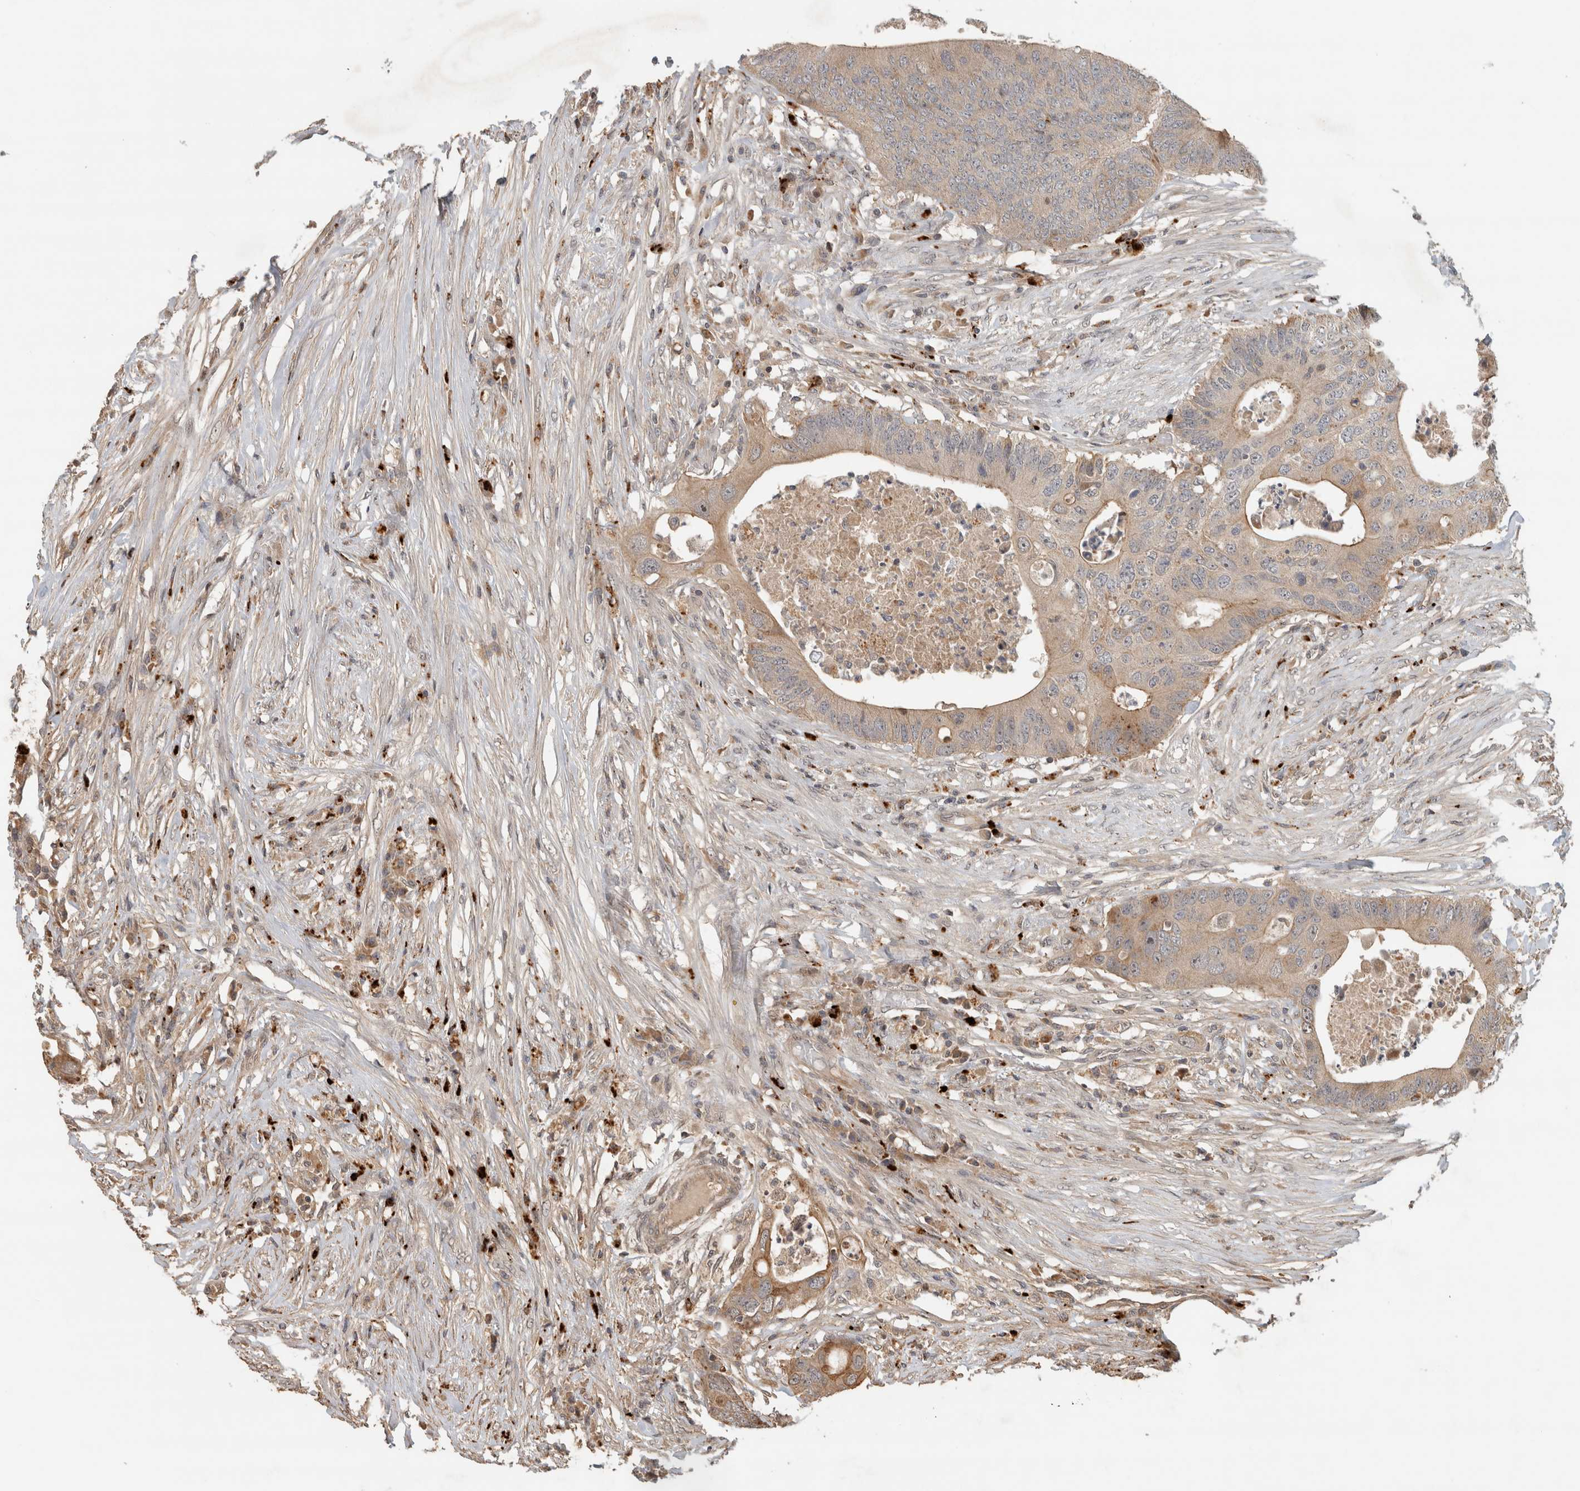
{"staining": {"intensity": "moderate", "quantity": ">75%", "location": "cytoplasmic/membranous"}, "tissue": "colorectal cancer", "cell_type": "Tumor cells", "image_type": "cancer", "snomed": [{"axis": "morphology", "description": "Adenocarcinoma, NOS"}, {"axis": "topography", "description": "Colon"}], "caption": "Adenocarcinoma (colorectal) stained with immunohistochemistry exhibits moderate cytoplasmic/membranous staining in approximately >75% of tumor cells.", "gene": "PITPNC1", "patient": {"sex": "male", "age": 71}}